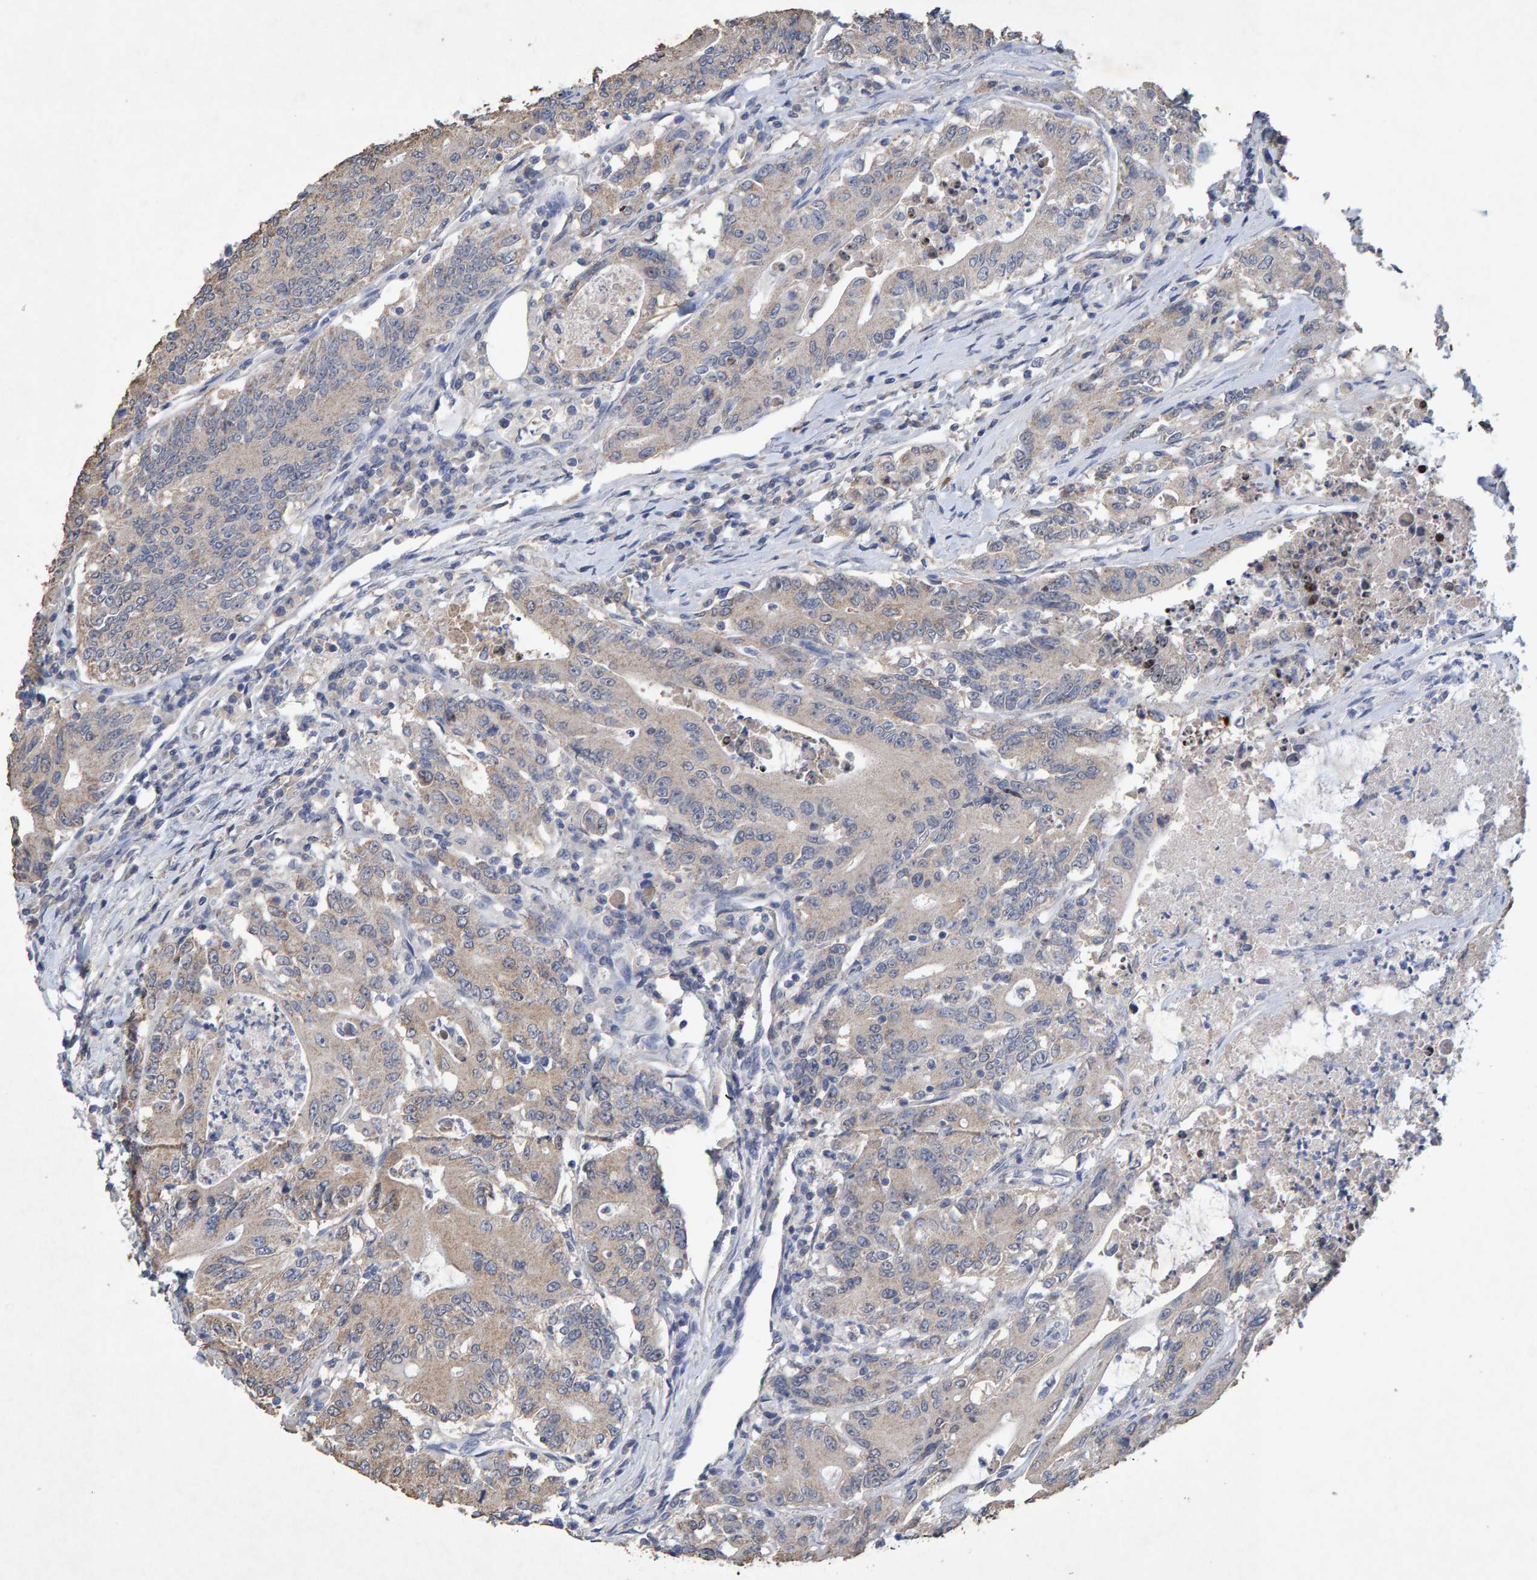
{"staining": {"intensity": "weak", "quantity": "25%-75%", "location": "cytoplasmic/membranous"}, "tissue": "colorectal cancer", "cell_type": "Tumor cells", "image_type": "cancer", "snomed": [{"axis": "morphology", "description": "Adenocarcinoma, NOS"}, {"axis": "topography", "description": "Colon"}], "caption": "Colorectal cancer (adenocarcinoma) stained for a protein (brown) exhibits weak cytoplasmic/membranous positive expression in approximately 25%-75% of tumor cells.", "gene": "CTH", "patient": {"sex": "female", "age": 77}}